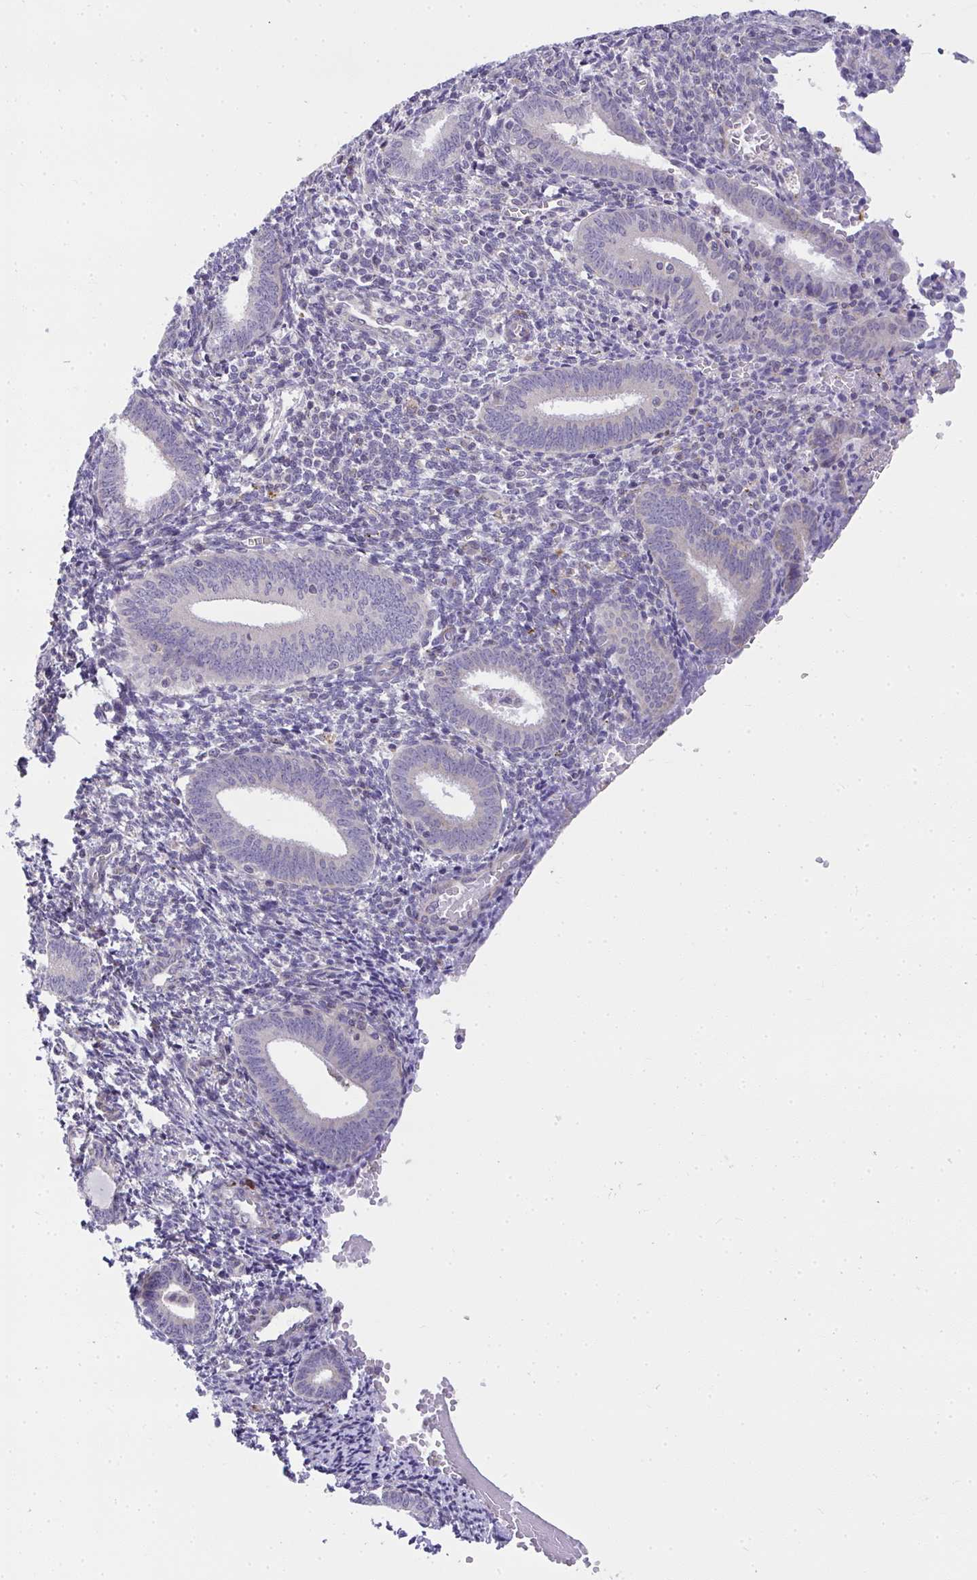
{"staining": {"intensity": "negative", "quantity": "none", "location": "none"}, "tissue": "endometrium", "cell_type": "Cells in endometrial stroma", "image_type": "normal", "snomed": [{"axis": "morphology", "description": "Normal tissue, NOS"}, {"axis": "topography", "description": "Endometrium"}], "caption": "Immunohistochemistry histopathology image of unremarkable human endometrium stained for a protein (brown), which exhibits no staining in cells in endometrial stroma. (Brightfield microscopy of DAB (3,3'-diaminobenzidine) immunohistochemistry at high magnification).", "gene": "SRRM4", "patient": {"sex": "female", "age": 41}}